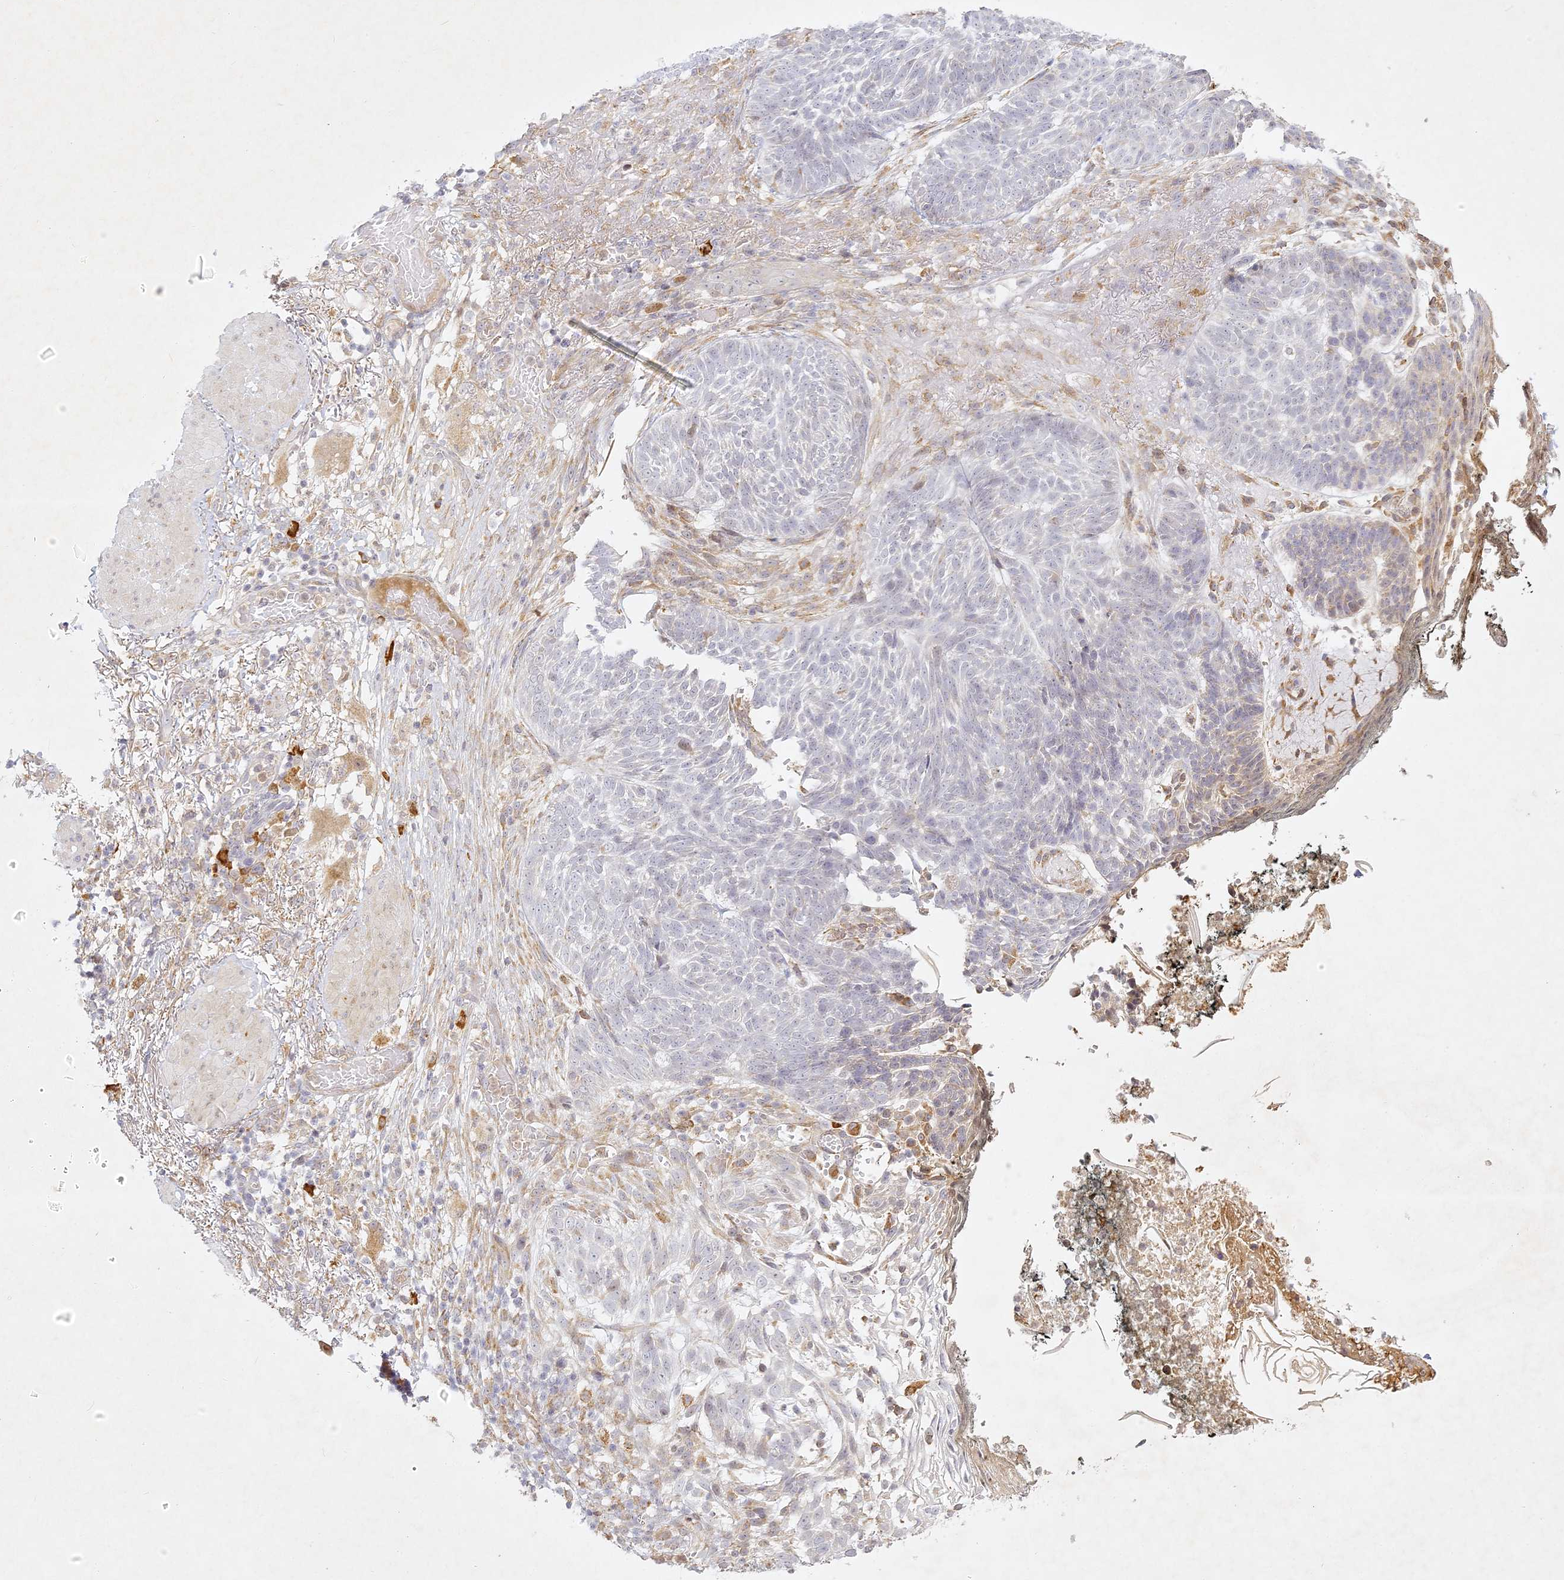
{"staining": {"intensity": "negative", "quantity": "none", "location": "none"}, "tissue": "skin cancer", "cell_type": "Tumor cells", "image_type": "cancer", "snomed": [{"axis": "morphology", "description": "Normal tissue, NOS"}, {"axis": "morphology", "description": "Basal cell carcinoma"}, {"axis": "topography", "description": "Skin"}], "caption": "Basal cell carcinoma (skin) stained for a protein using immunohistochemistry (IHC) reveals no staining tumor cells.", "gene": "SLC30A5", "patient": {"sex": "male", "age": 64}}